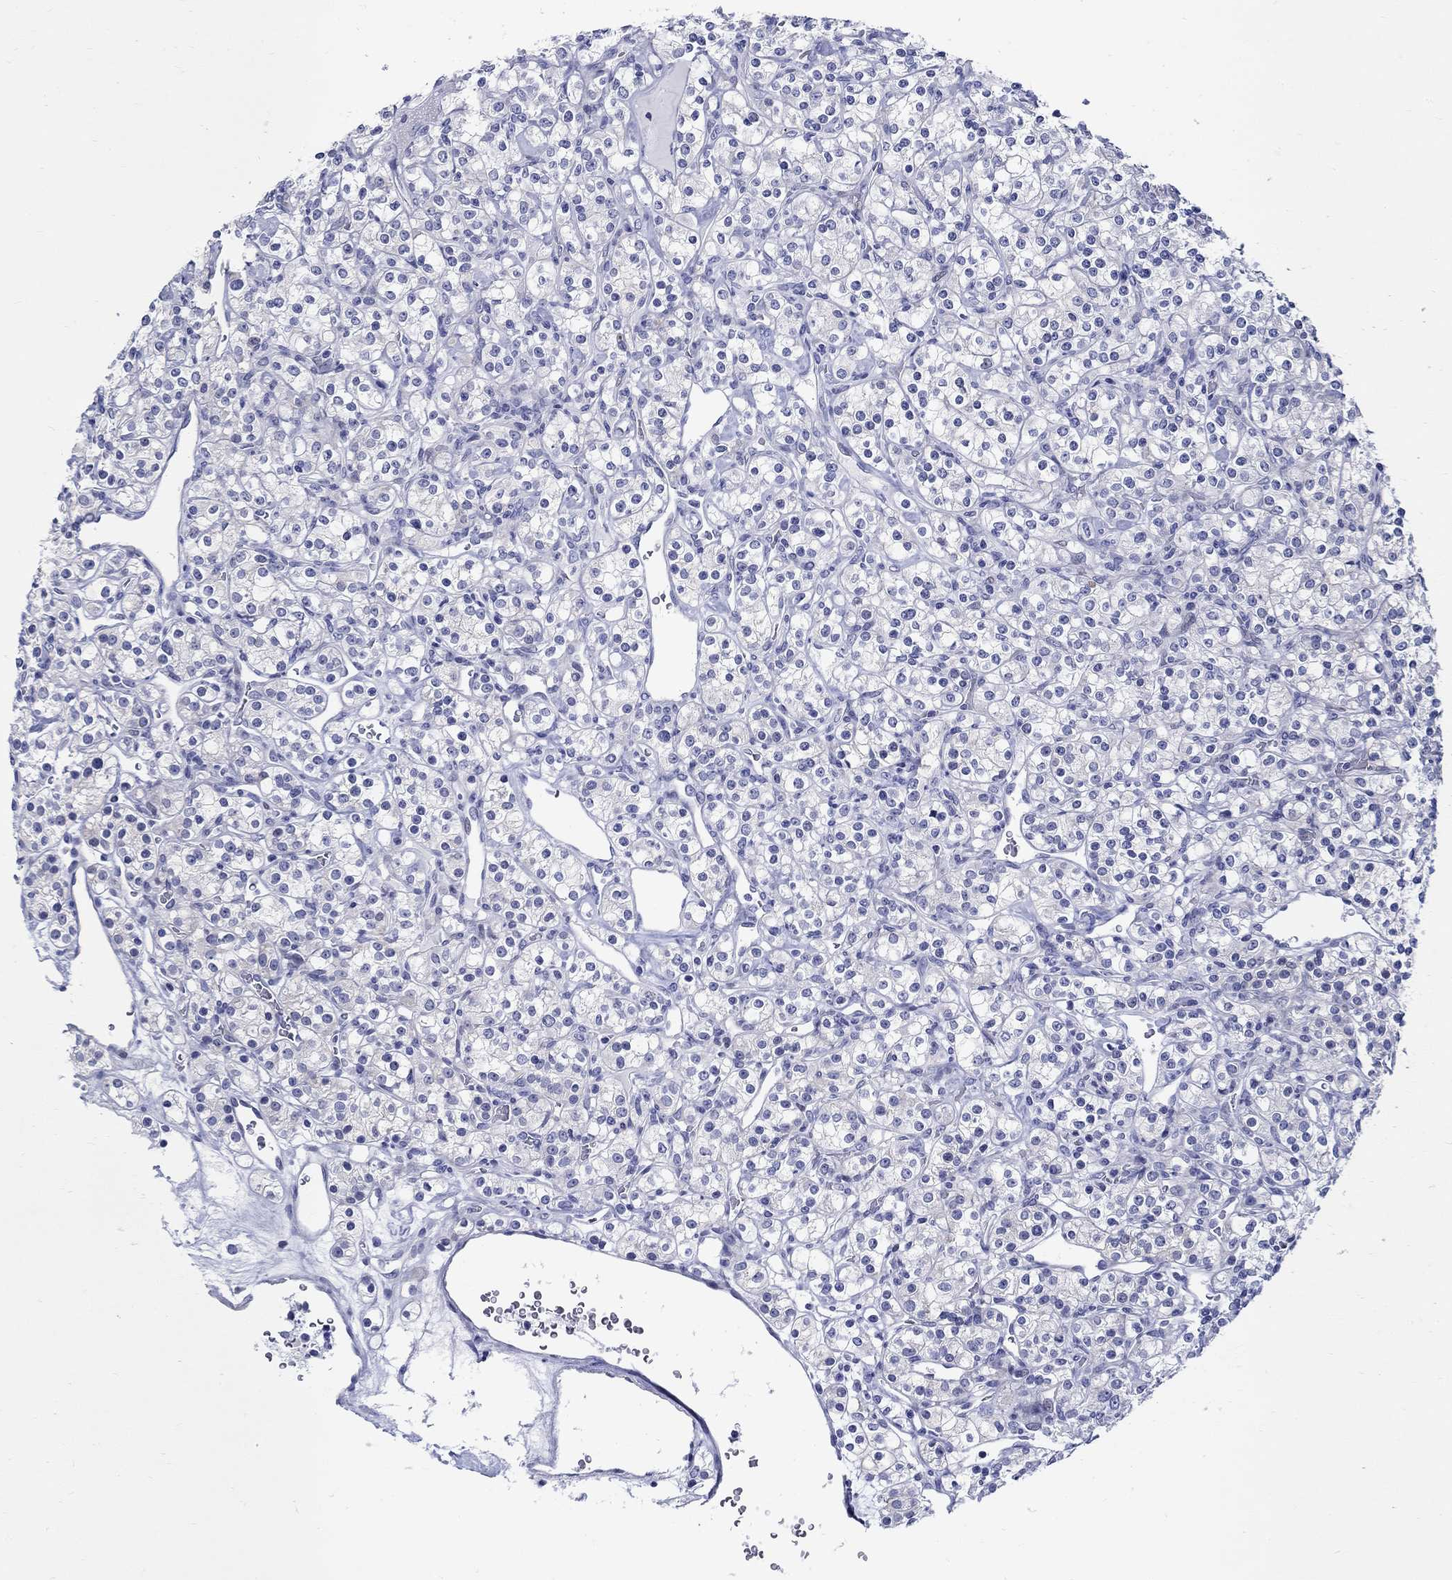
{"staining": {"intensity": "negative", "quantity": "none", "location": "none"}, "tissue": "renal cancer", "cell_type": "Tumor cells", "image_type": "cancer", "snomed": [{"axis": "morphology", "description": "Adenocarcinoma, NOS"}, {"axis": "topography", "description": "Kidney"}], "caption": "The immunohistochemistry micrograph has no significant expression in tumor cells of renal cancer (adenocarcinoma) tissue.", "gene": "CRYGS", "patient": {"sex": "male", "age": 77}}